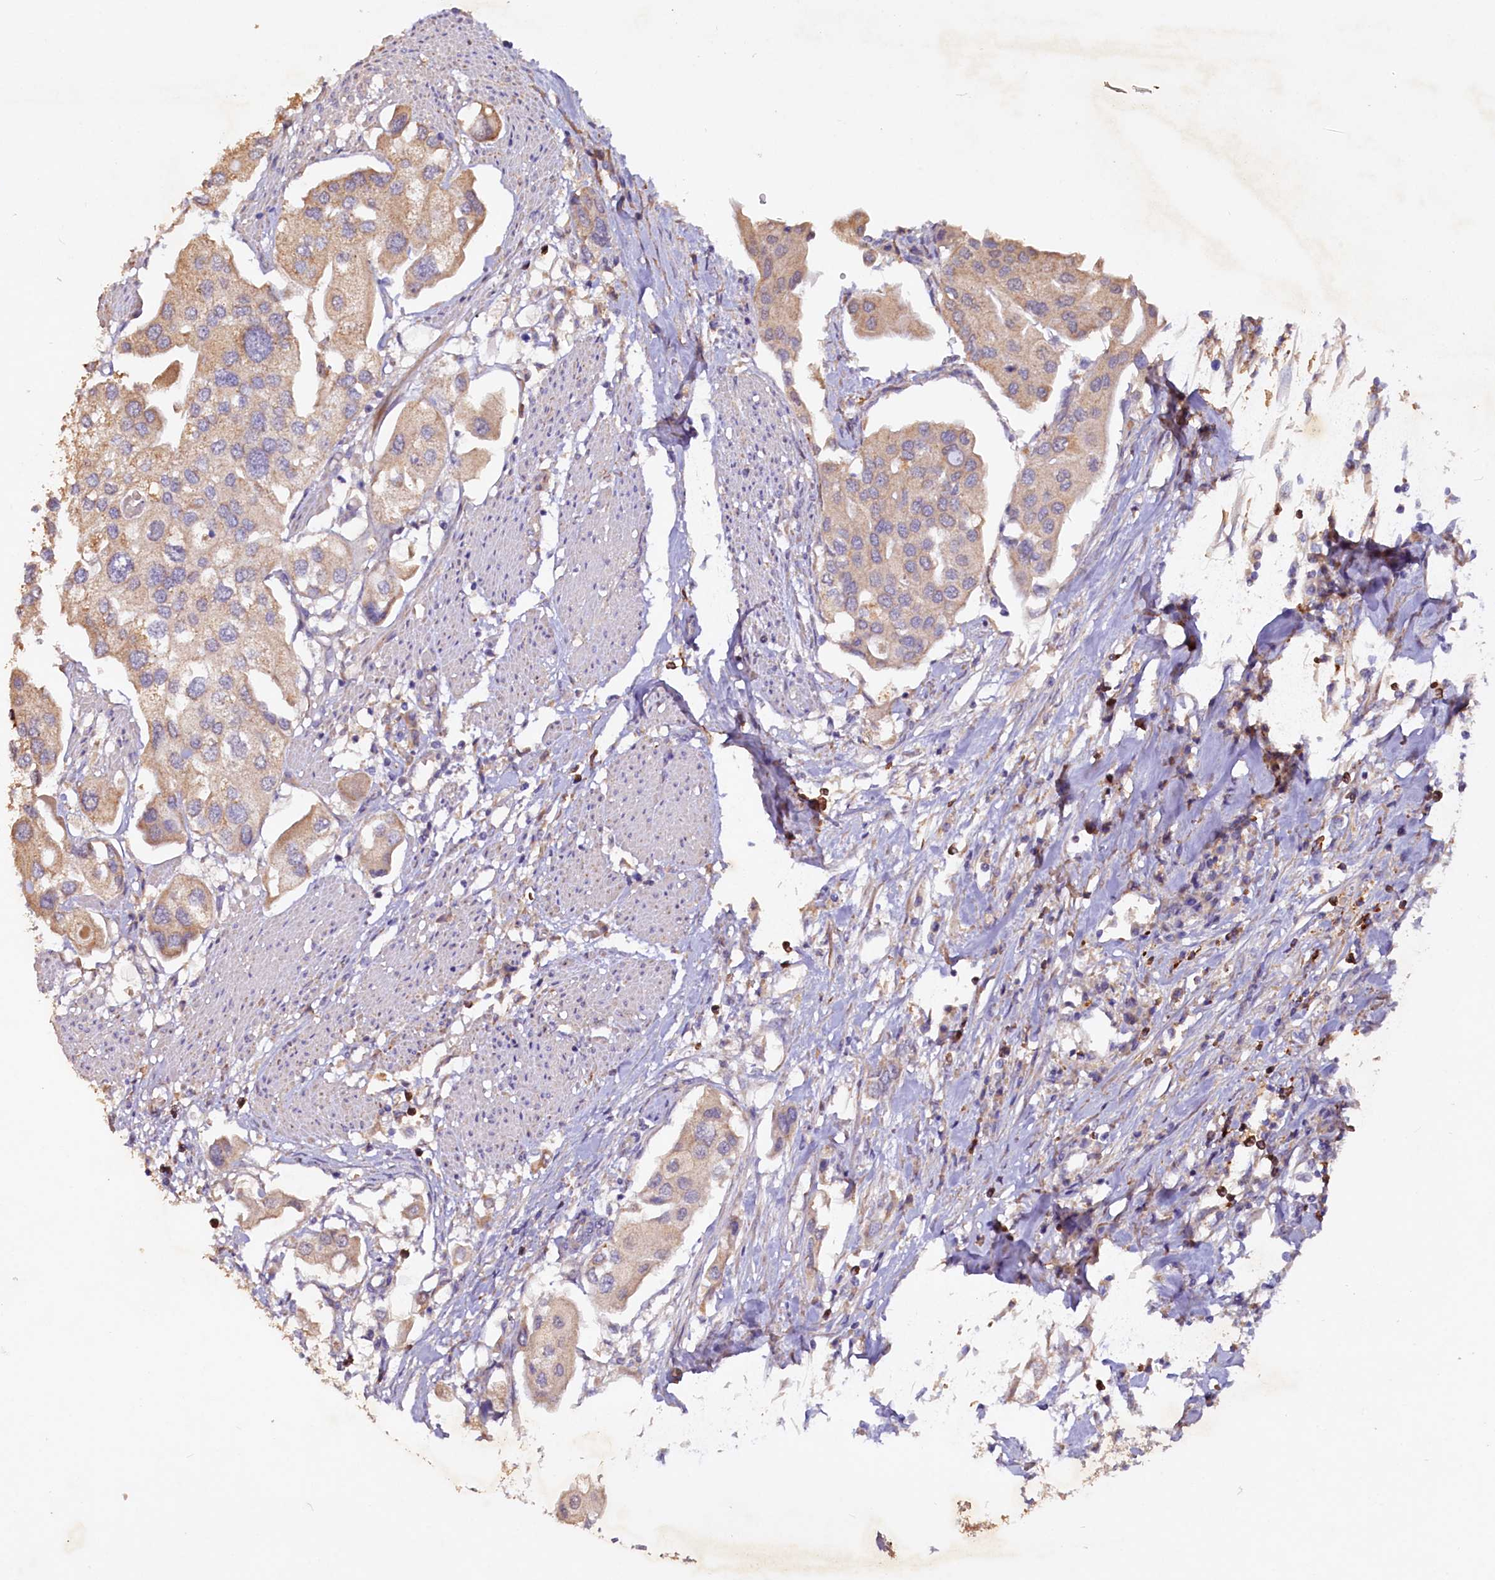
{"staining": {"intensity": "weak", "quantity": "<25%", "location": "cytoplasmic/membranous"}, "tissue": "urothelial cancer", "cell_type": "Tumor cells", "image_type": "cancer", "snomed": [{"axis": "morphology", "description": "Urothelial carcinoma, High grade"}, {"axis": "topography", "description": "Urinary bladder"}], "caption": "This is an immunohistochemistry image of human urothelial cancer. There is no staining in tumor cells.", "gene": "ETFBKMT", "patient": {"sex": "male", "age": 64}}